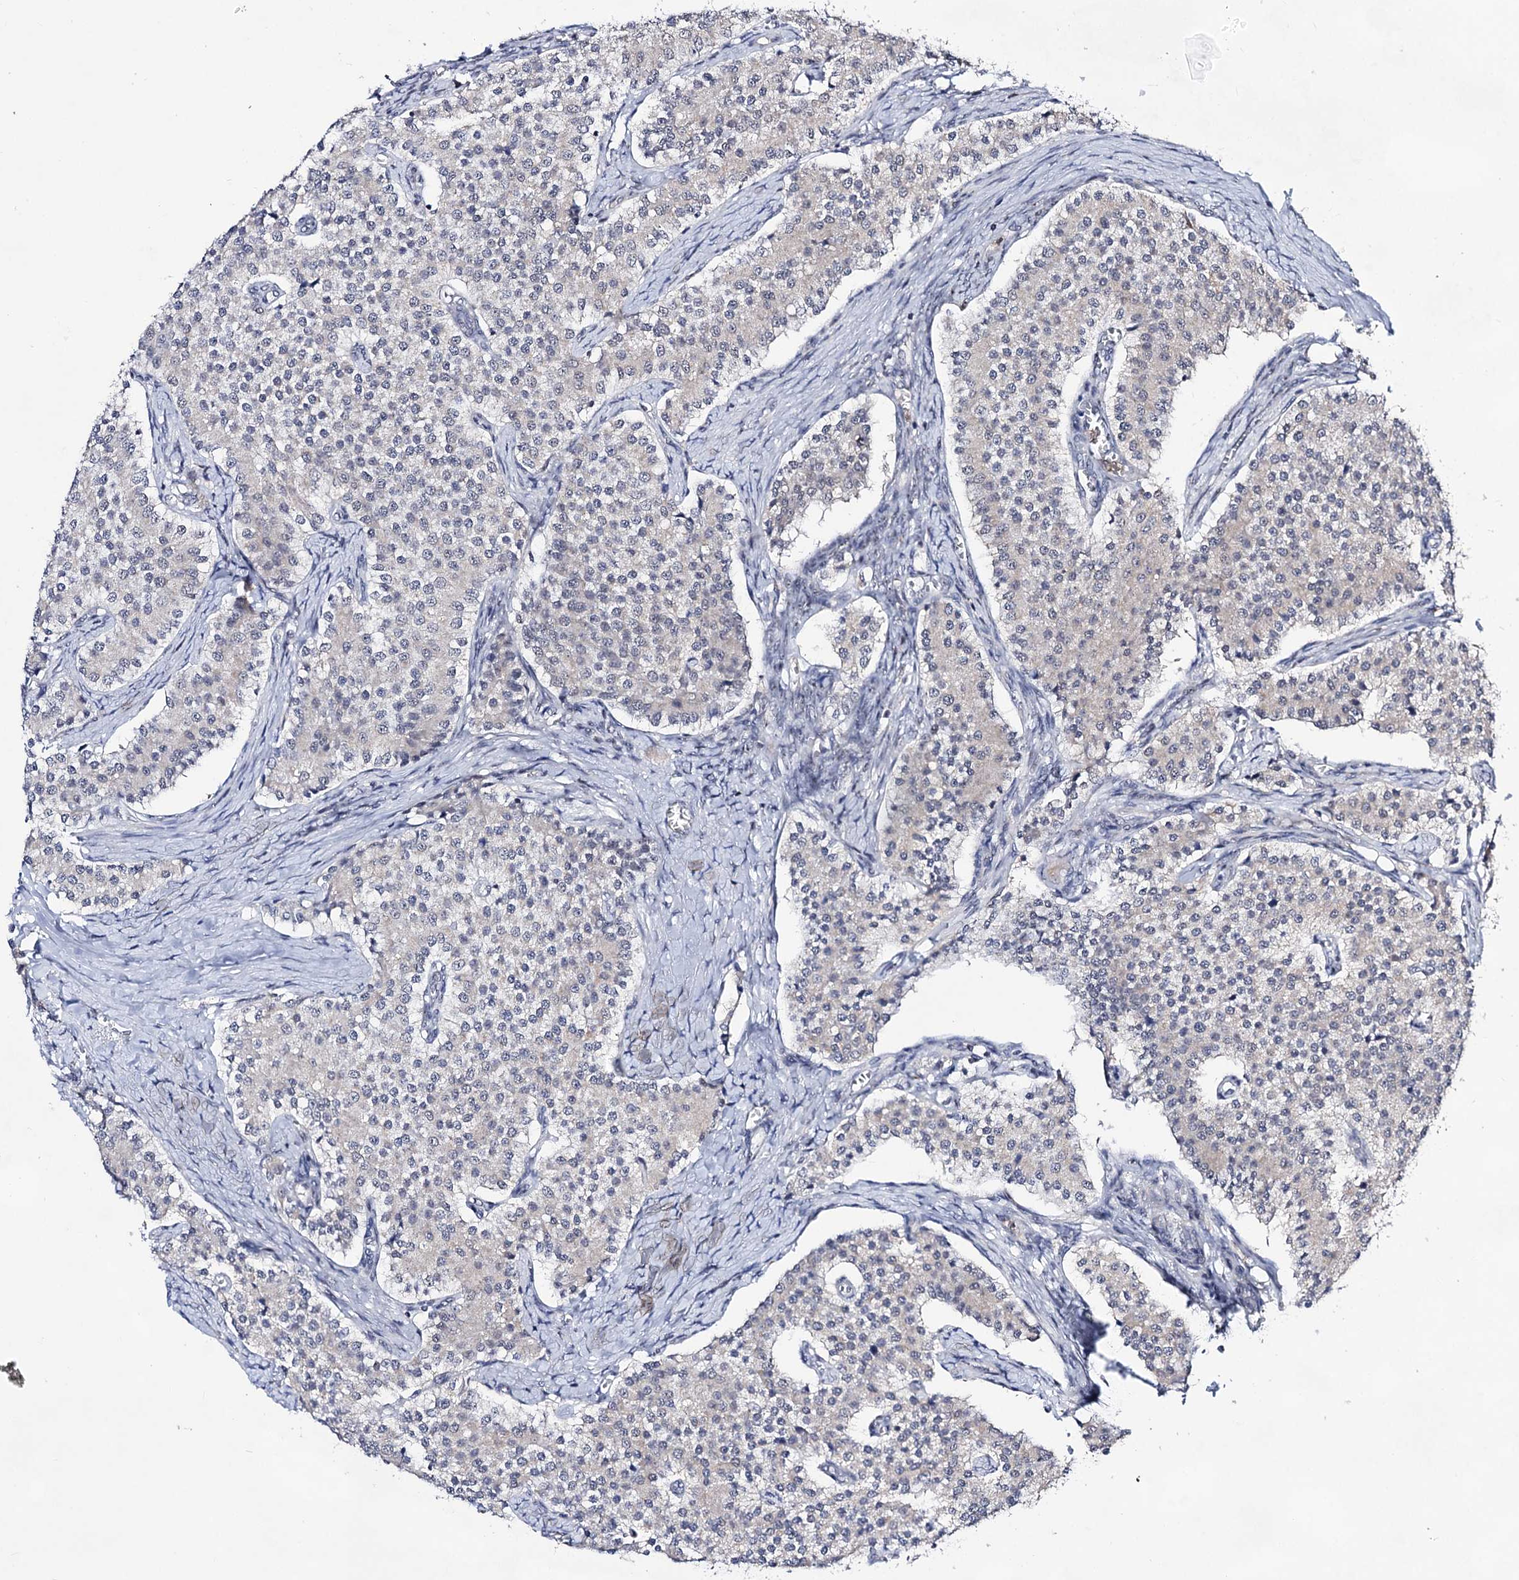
{"staining": {"intensity": "negative", "quantity": "none", "location": "none"}, "tissue": "carcinoid", "cell_type": "Tumor cells", "image_type": "cancer", "snomed": [{"axis": "morphology", "description": "Carcinoid, malignant, NOS"}, {"axis": "topography", "description": "Colon"}], "caption": "IHC of carcinoid reveals no positivity in tumor cells. (DAB (3,3'-diaminobenzidine) IHC visualized using brightfield microscopy, high magnification).", "gene": "EXOSC10", "patient": {"sex": "female", "age": 52}}